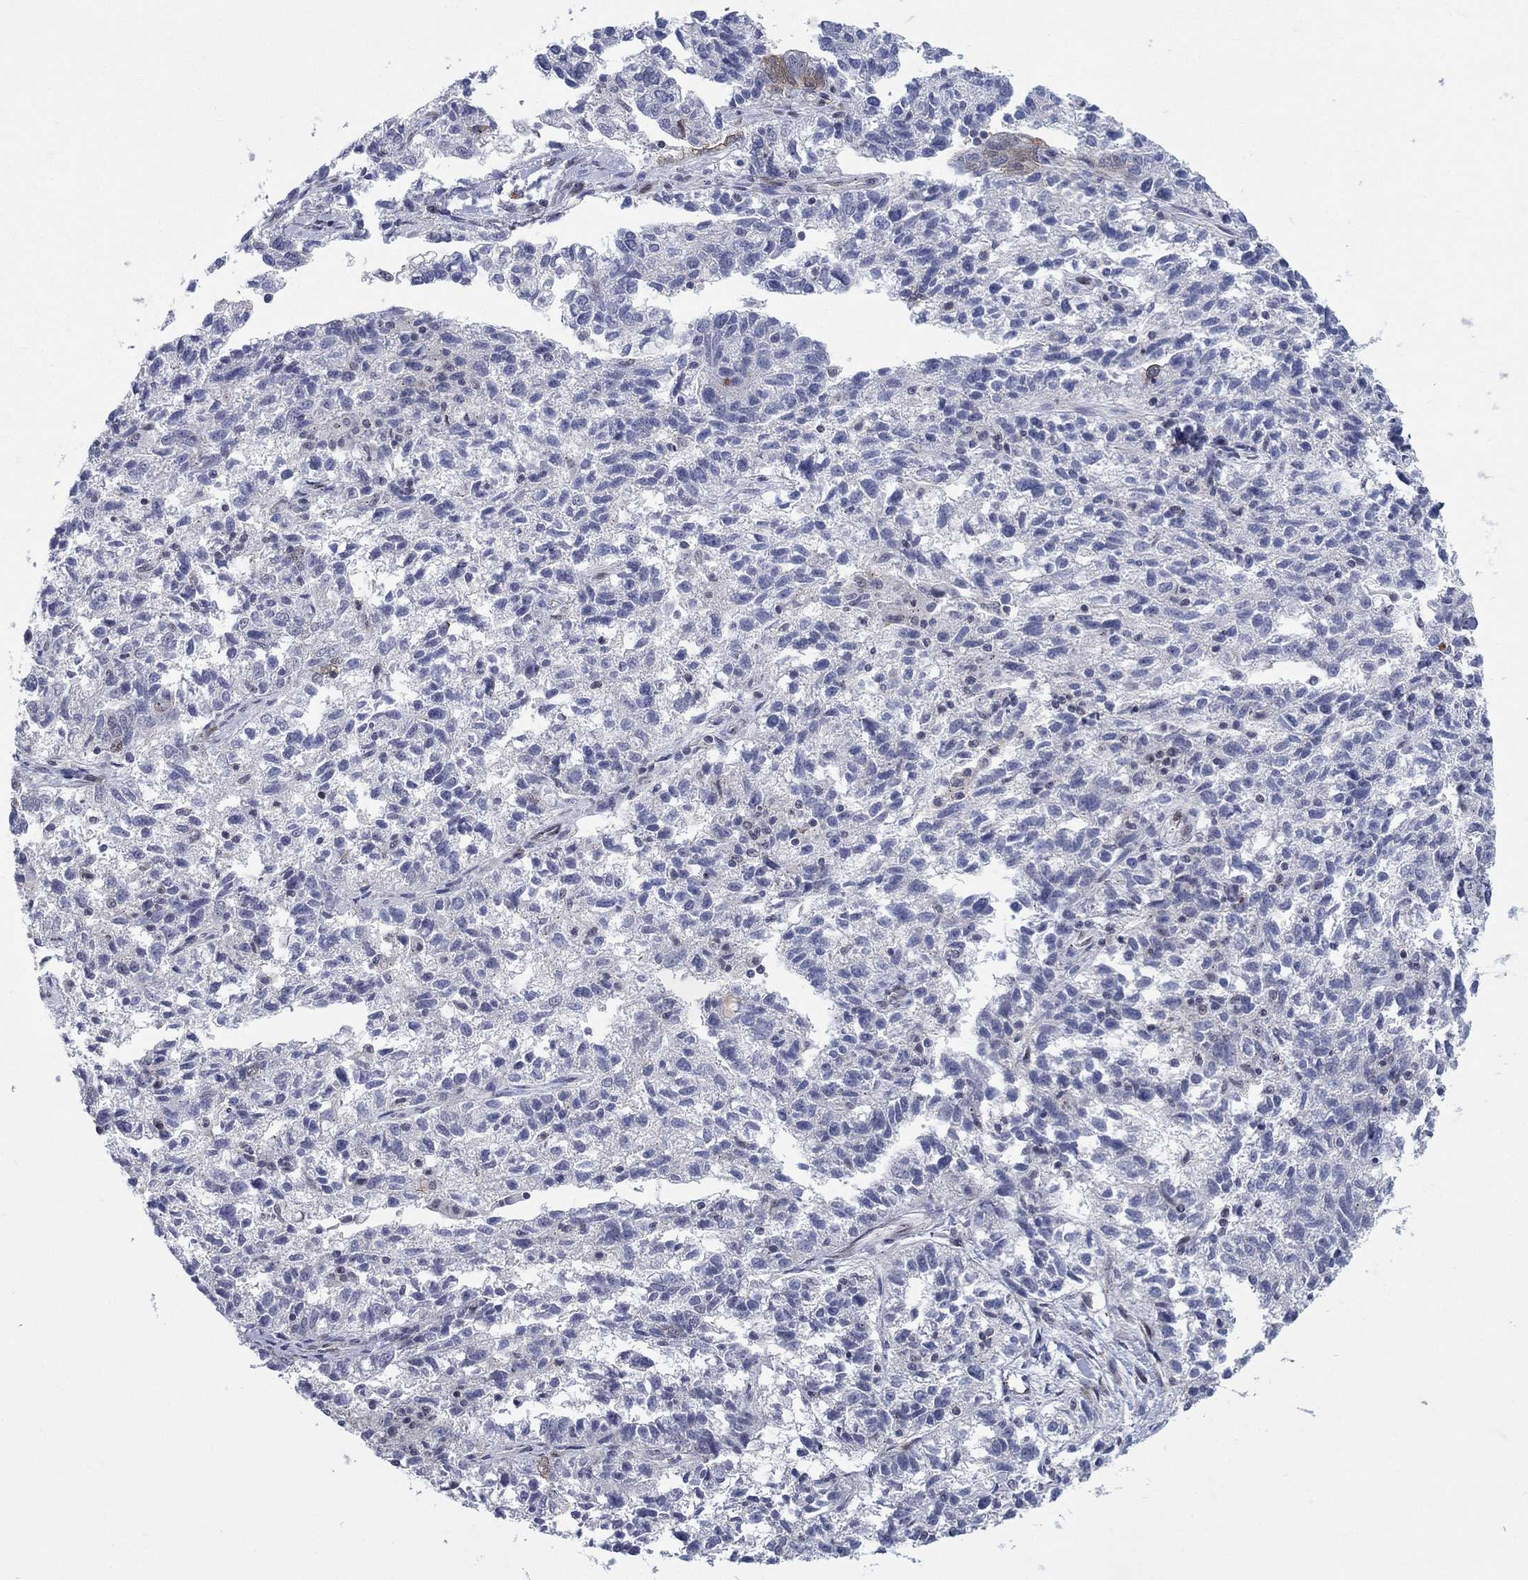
{"staining": {"intensity": "weak", "quantity": "<25%", "location": "cytoplasmic/membranous"}, "tissue": "ovarian cancer", "cell_type": "Tumor cells", "image_type": "cancer", "snomed": [{"axis": "morphology", "description": "Cystadenocarcinoma, serous, NOS"}, {"axis": "topography", "description": "Ovary"}], "caption": "Immunohistochemical staining of ovarian serous cystadenocarcinoma reveals no significant positivity in tumor cells.", "gene": "SH3RF1", "patient": {"sex": "female", "age": 71}}